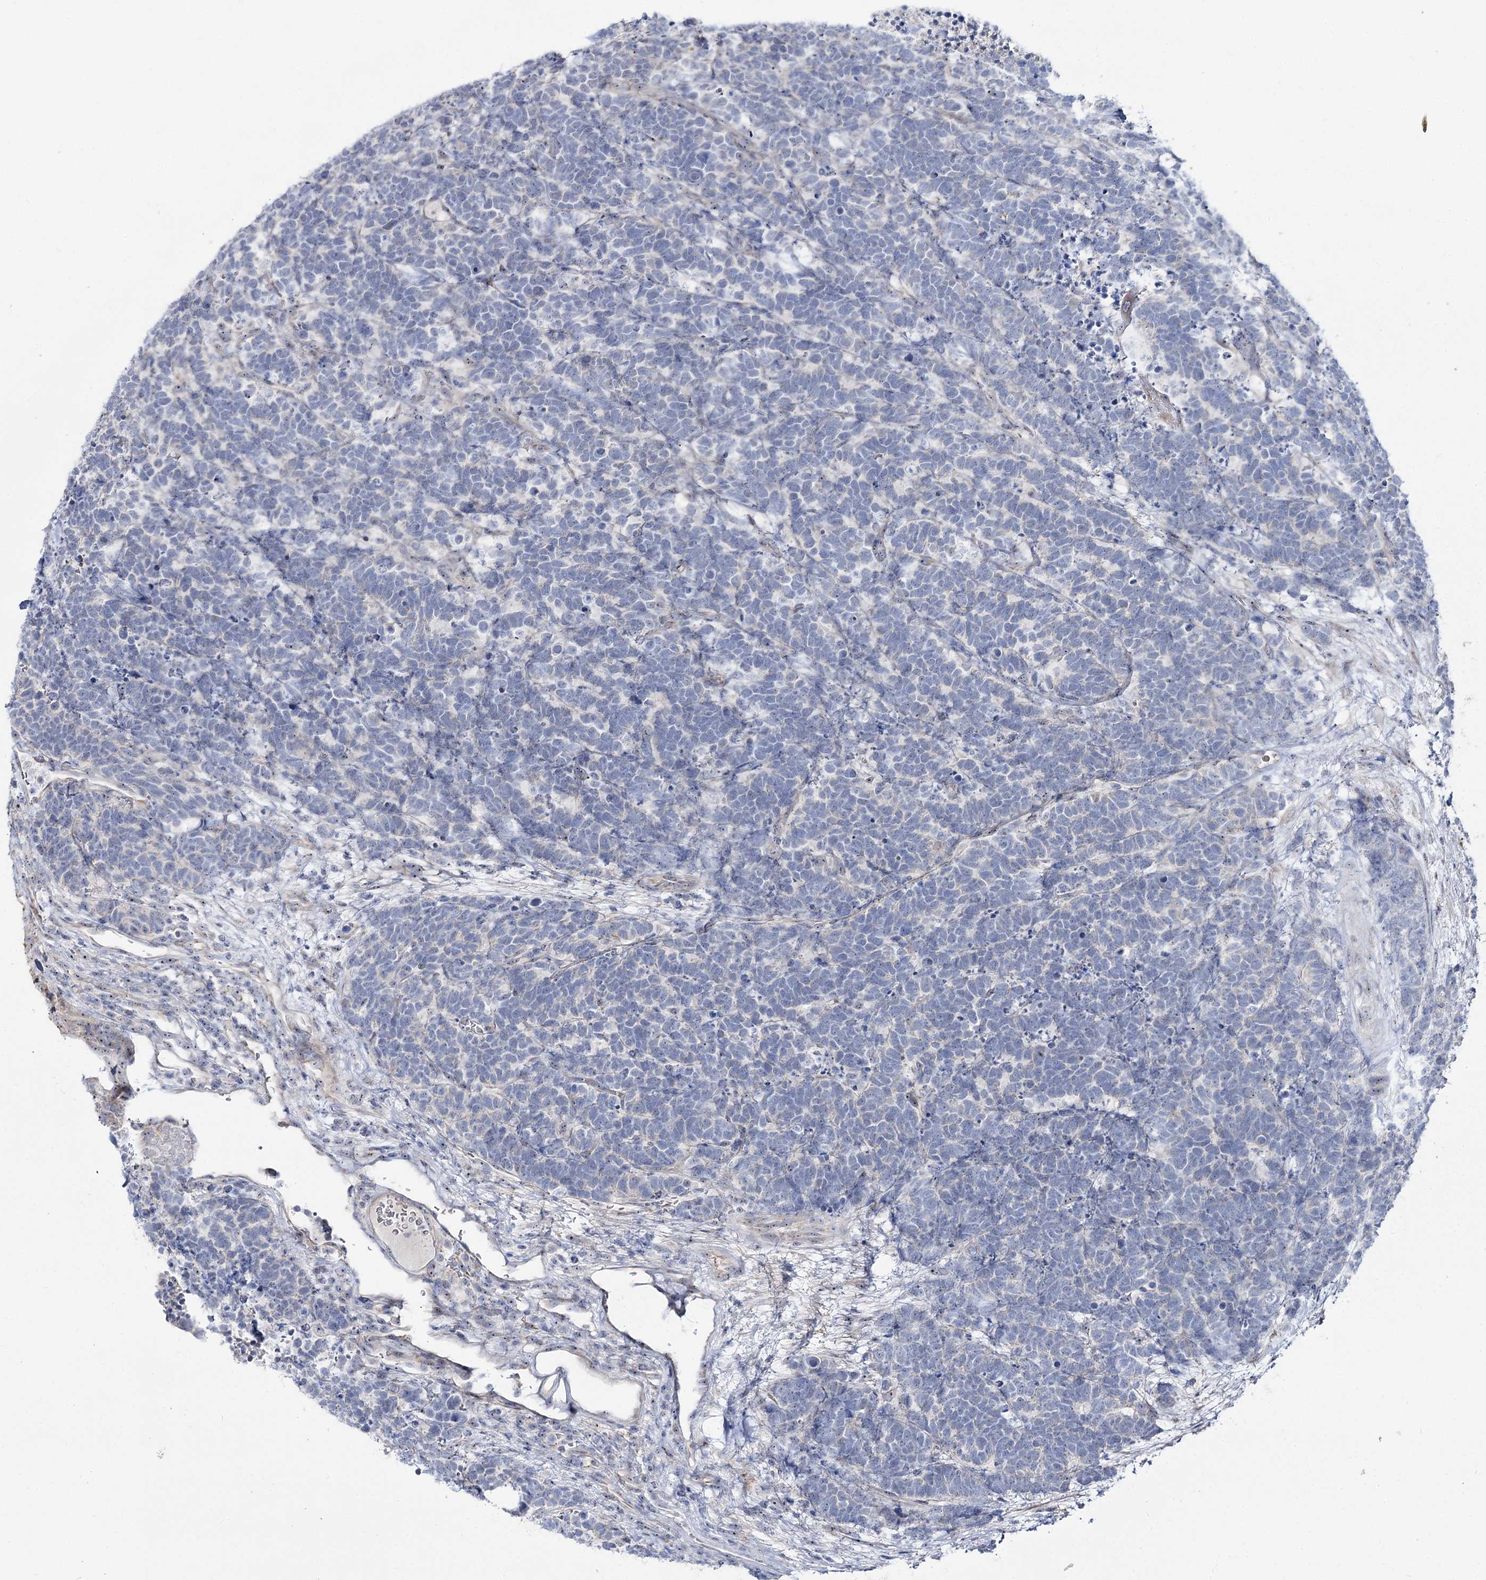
{"staining": {"intensity": "negative", "quantity": "none", "location": "none"}, "tissue": "carcinoid", "cell_type": "Tumor cells", "image_type": "cancer", "snomed": [{"axis": "morphology", "description": "Carcinoma, NOS"}, {"axis": "morphology", "description": "Carcinoid, malignant, NOS"}, {"axis": "topography", "description": "Urinary bladder"}], "caption": "Immunohistochemistry image of human carcinoid stained for a protein (brown), which demonstrates no expression in tumor cells.", "gene": "SUOX", "patient": {"sex": "male", "age": 57}}